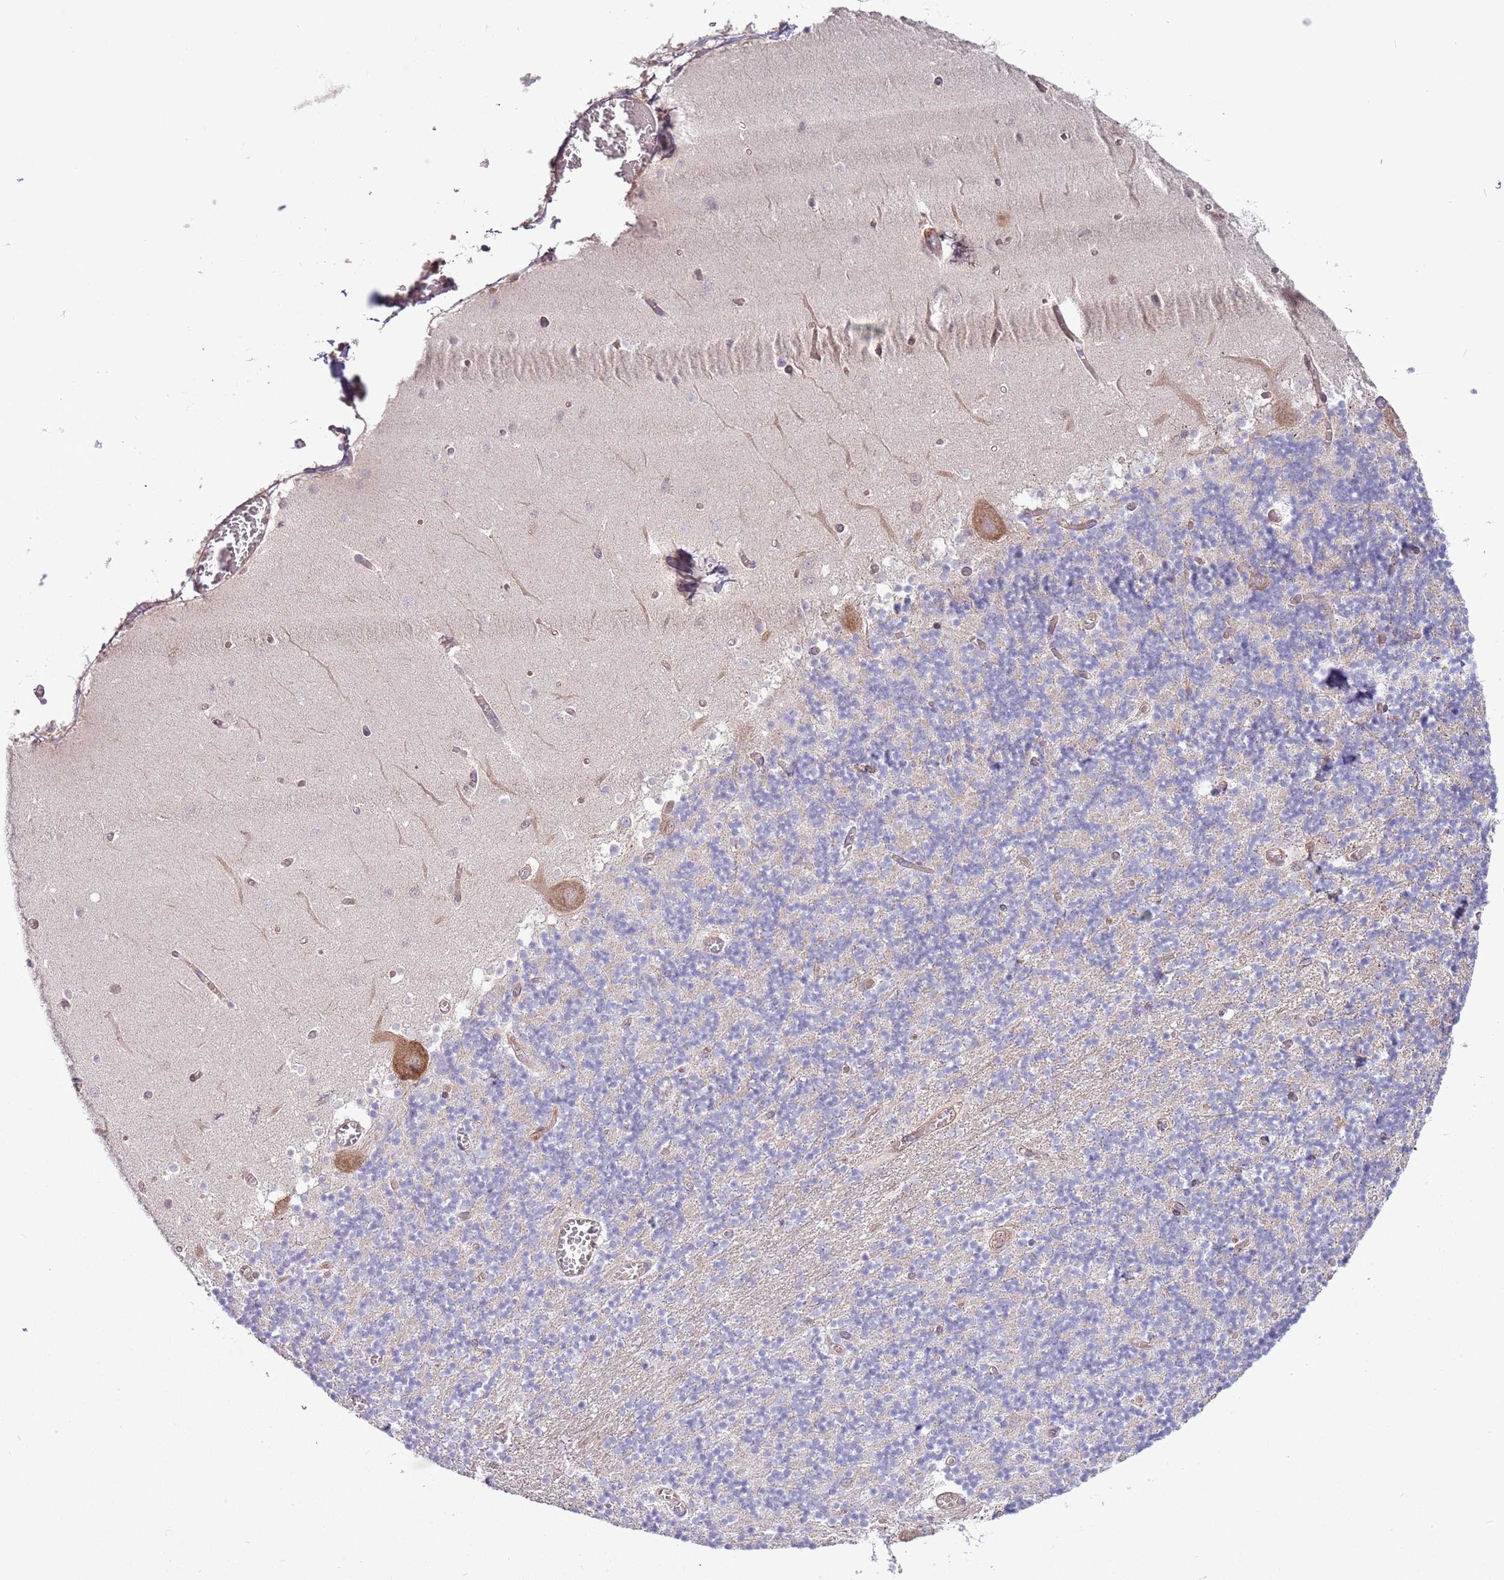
{"staining": {"intensity": "weak", "quantity": "25%-75%", "location": "cytoplasmic/membranous"}, "tissue": "cerebellum", "cell_type": "Cells in granular layer", "image_type": "normal", "snomed": [{"axis": "morphology", "description": "Normal tissue, NOS"}, {"axis": "topography", "description": "Cerebellum"}], "caption": "The photomicrograph shows staining of benign cerebellum, revealing weak cytoplasmic/membranous protein positivity (brown color) within cells in granular layer.", "gene": "LPIN2", "patient": {"sex": "female", "age": 28}}